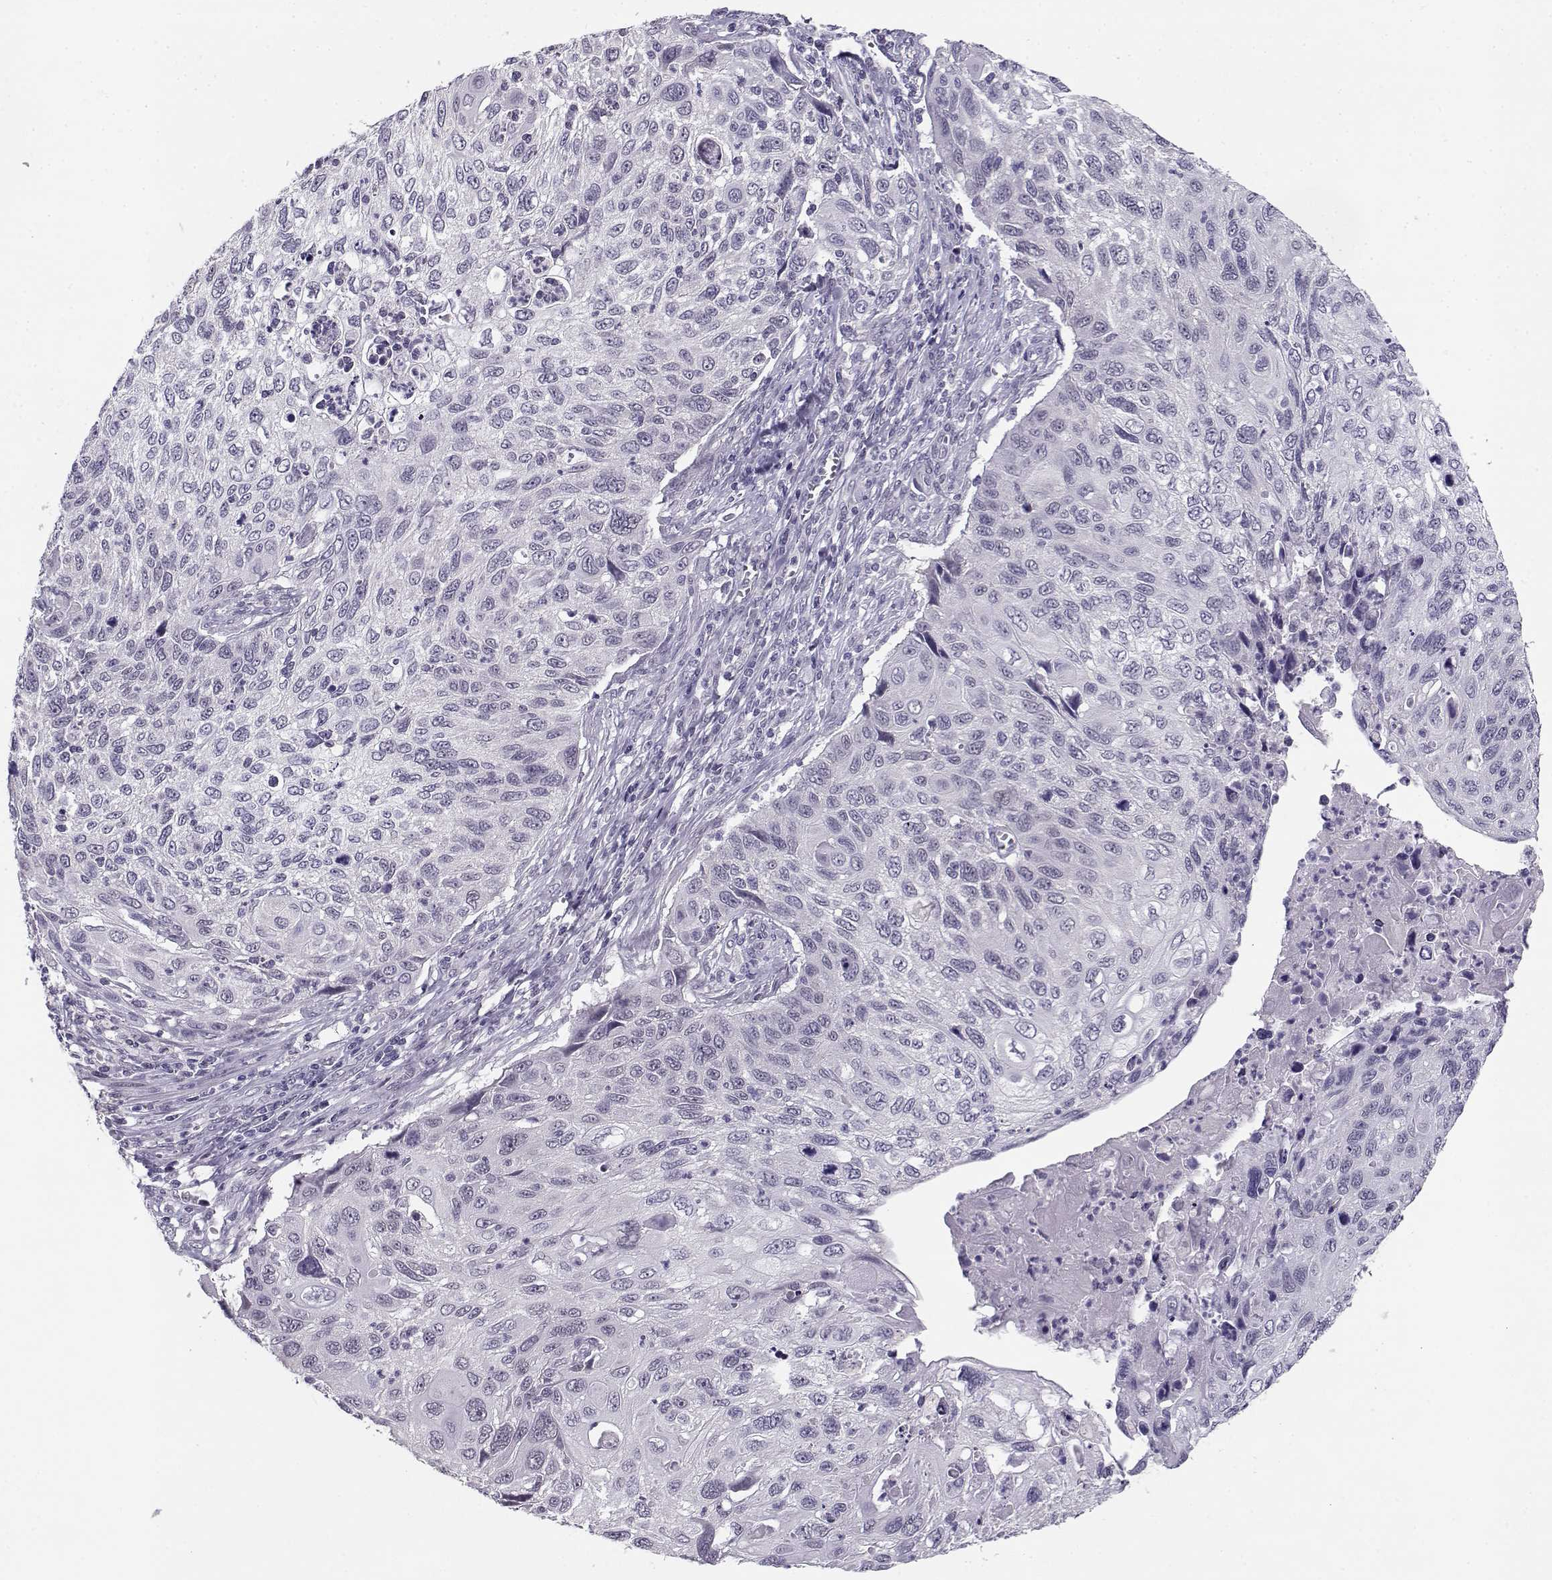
{"staining": {"intensity": "negative", "quantity": "none", "location": "none"}, "tissue": "cervical cancer", "cell_type": "Tumor cells", "image_type": "cancer", "snomed": [{"axis": "morphology", "description": "Squamous cell carcinoma, NOS"}, {"axis": "topography", "description": "Cervix"}], "caption": "Tumor cells show no significant staining in squamous cell carcinoma (cervical). (DAB IHC visualized using brightfield microscopy, high magnification).", "gene": "C16orf86", "patient": {"sex": "female", "age": 70}}